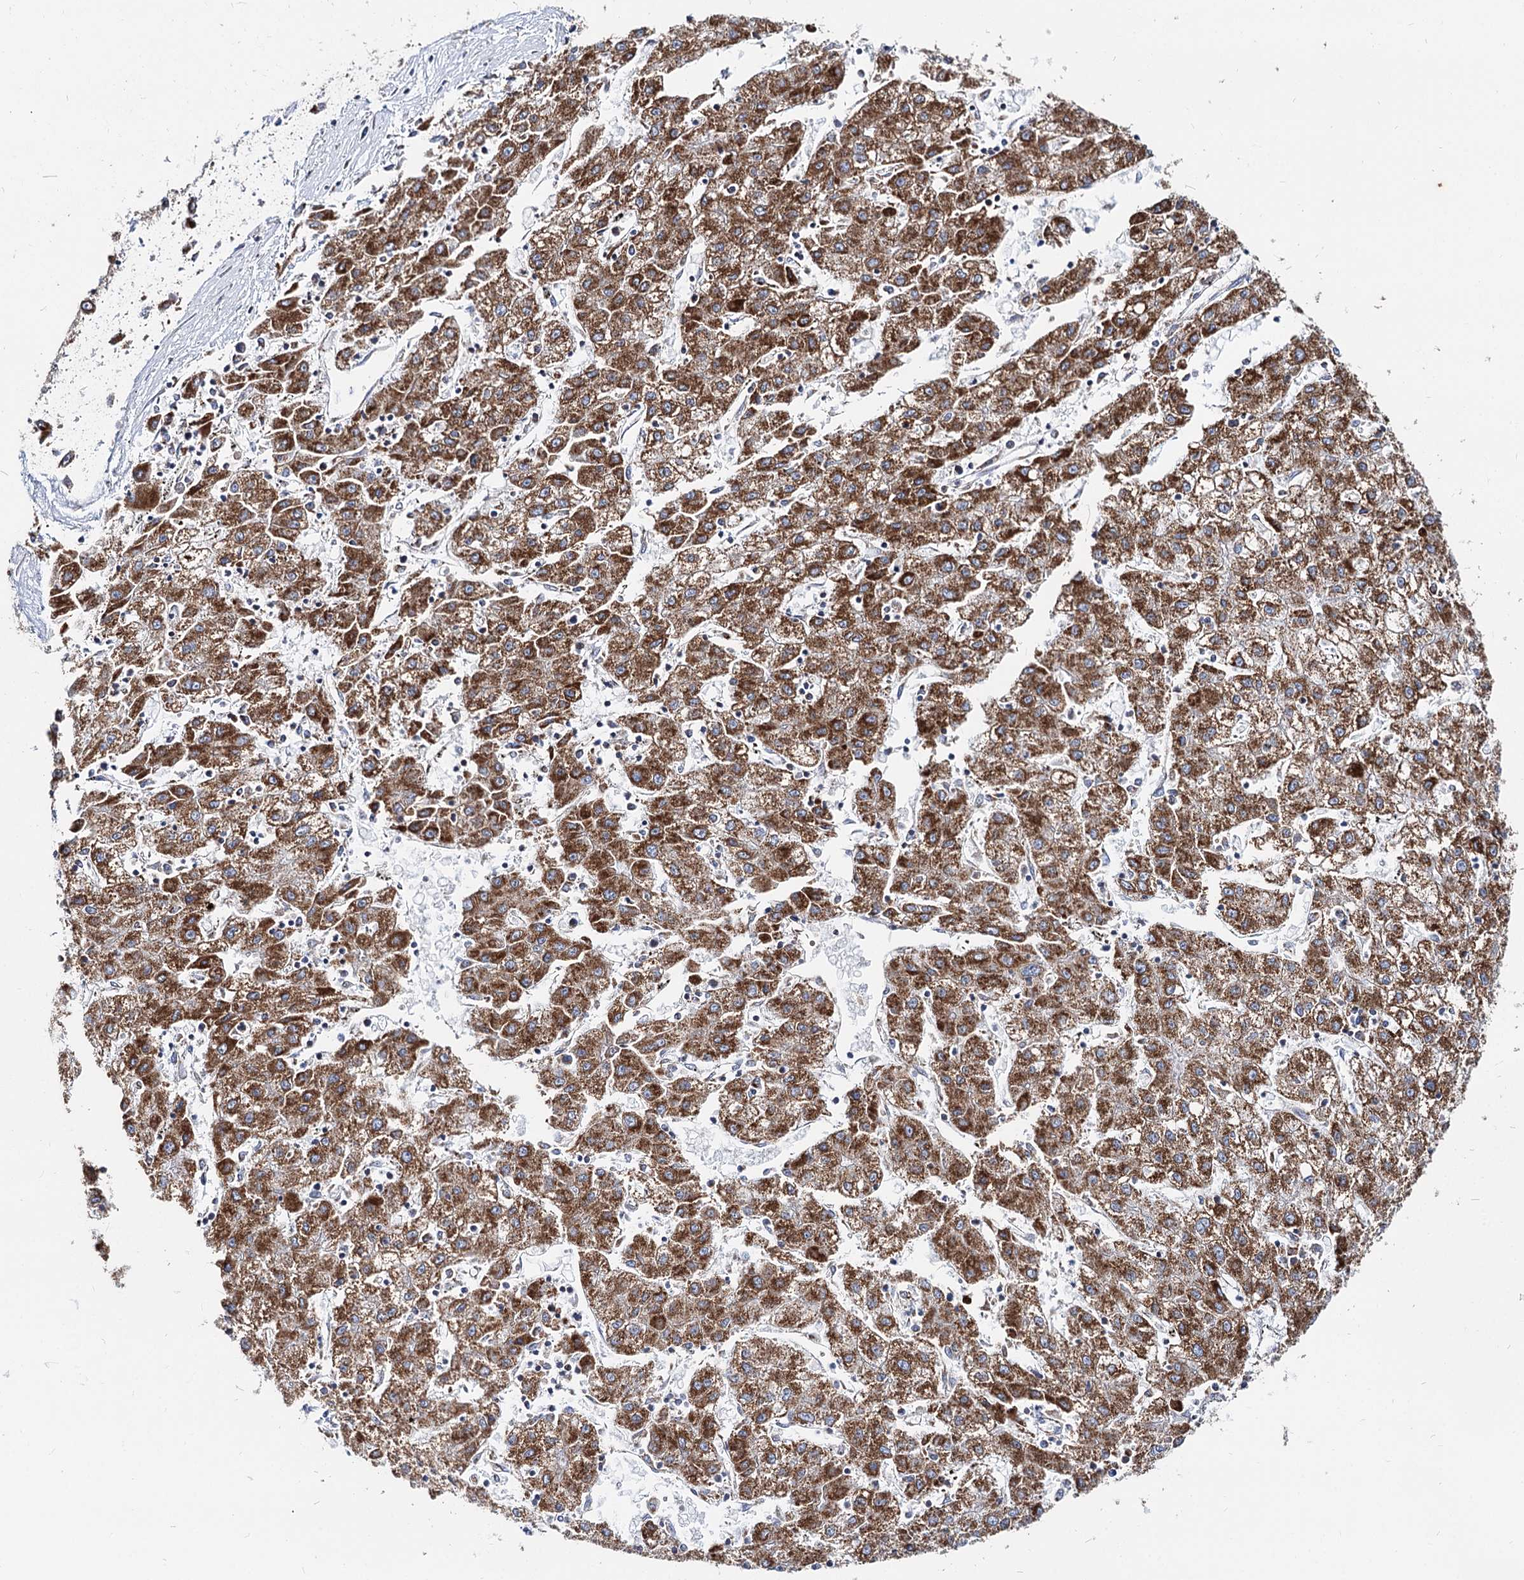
{"staining": {"intensity": "strong", "quantity": ">75%", "location": "cytoplasmic/membranous"}, "tissue": "liver cancer", "cell_type": "Tumor cells", "image_type": "cancer", "snomed": [{"axis": "morphology", "description": "Carcinoma, Hepatocellular, NOS"}, {"axis": "topography", "description": "Liver"}], "caption": "Brown immunohistochemical staining in liver cancer (hepatocellular carcinoma) demonstrates strong cytoplasmic/membranous staining in about >75% of tumor cells.", "gene": "MCCC2", "patient": {"sex": "male", "age": 72}}